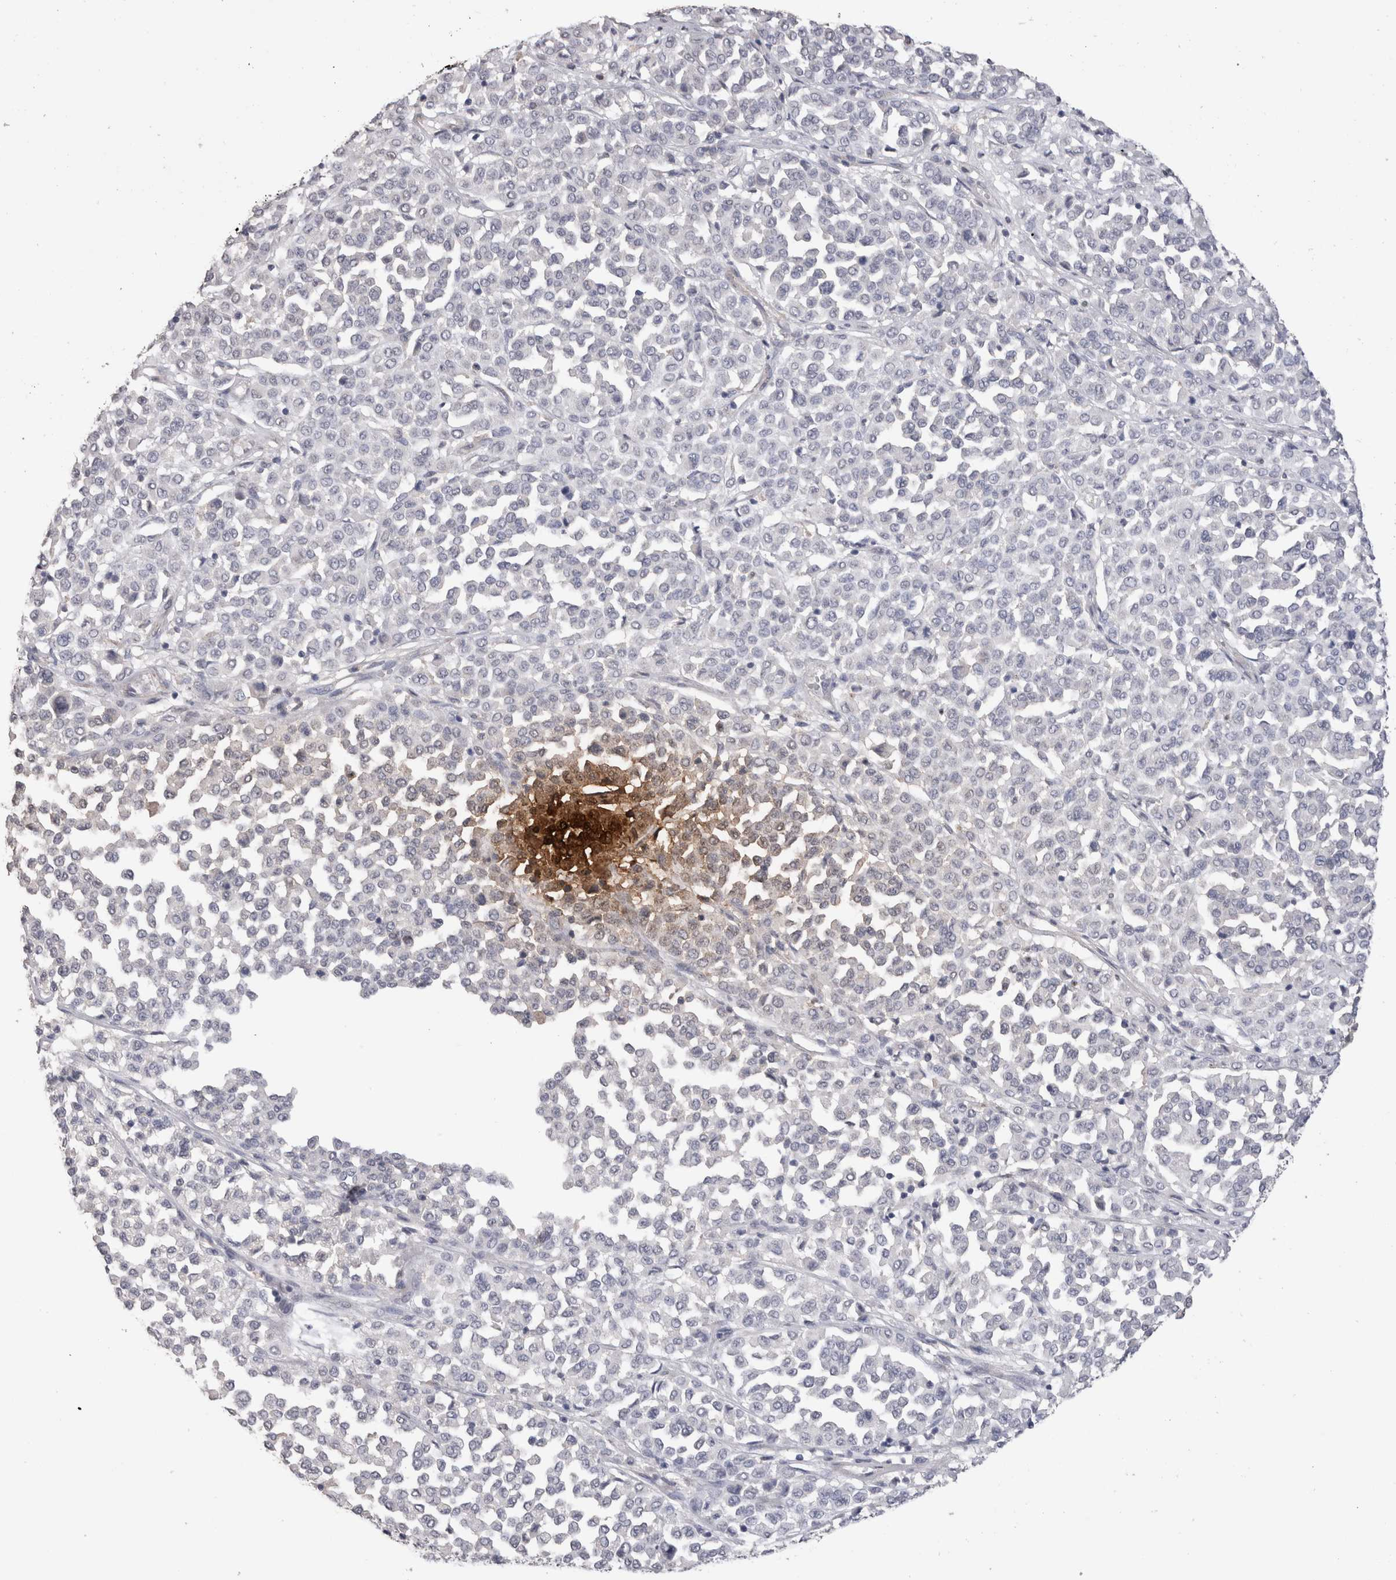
{"staining": {"intensity": "negative", "quantity": "none", "location": "none"}, "tissue": "melanoma", "cell_type": "Tumor cells", "image_type": "cancer", "snomed": [{"axis": "morphology", "description": "Malignant melanoma, Metastatic site"}, {"axis": "topography", "description": "Pancreas"}], "caption": "This image is of melanoma stained with IHC to label a protein in brown with the nuclei are counter-stained blue. There is no positivity in tumor cells.", "gene": "CDH6", "patient": {"sex": "female", "age": 30}}